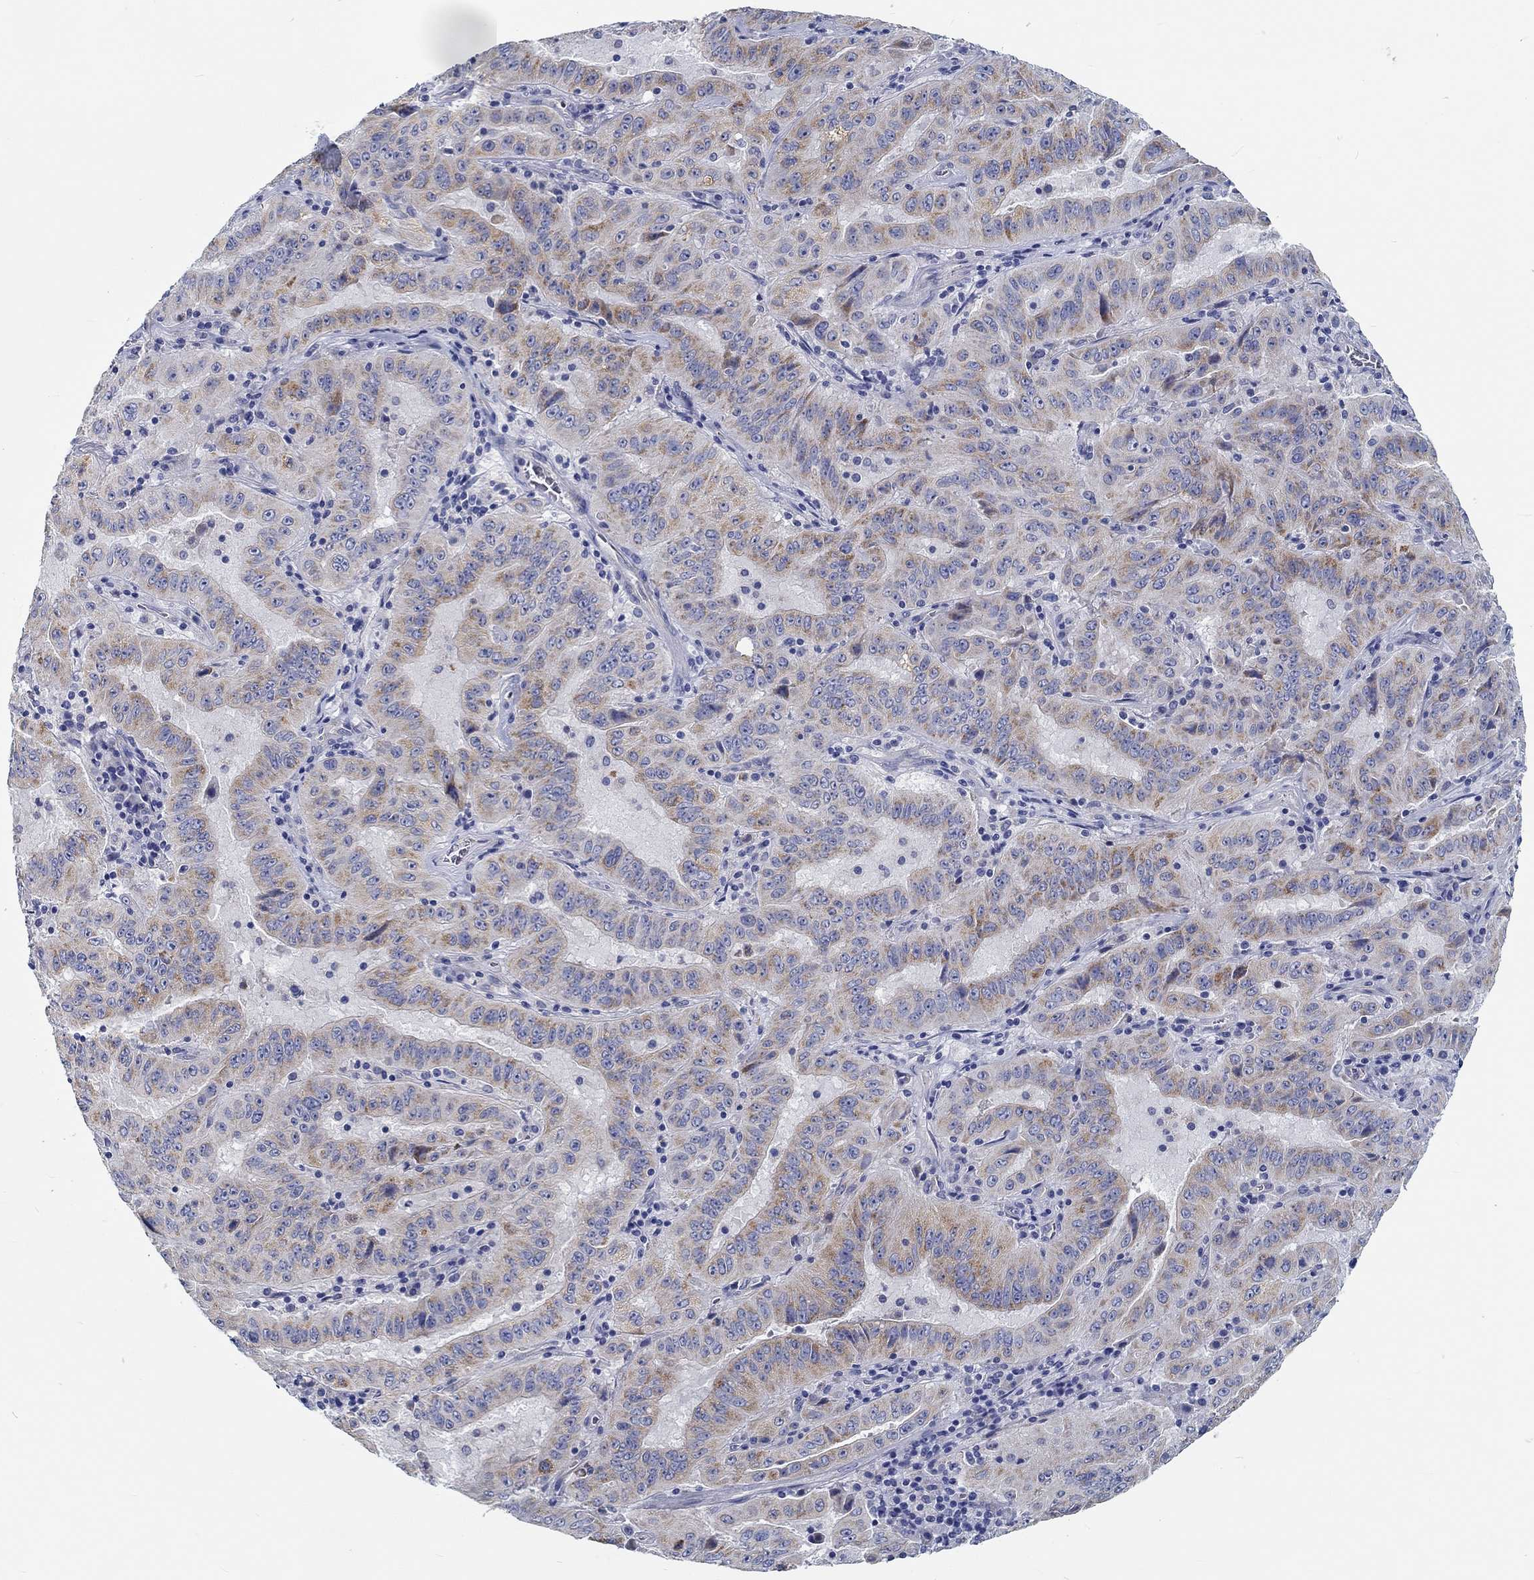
{"staining": {"intensity": "moderate", "quantity": "25%-75%", "location": "cytoplasmic/membranous"}, "tissue": "pancreatic cancer", "cell_type": "Tumor cells", "image_type": "cancer", "snomed": [{"axis": "morphology", "description": "Adenocarcinoma, NOS"}, {"axis": "topography", "description": "Pancreas"}], "caption": "Pancreatic adenocarcinoma was stained to show a protein in brown. There is medium levels of moderate cytoplasmic/membranous expression in approximately 25%-75% of tumor cells.", "gene": "MYBPC1", "patient": {"sex": "male", "age": 63}}